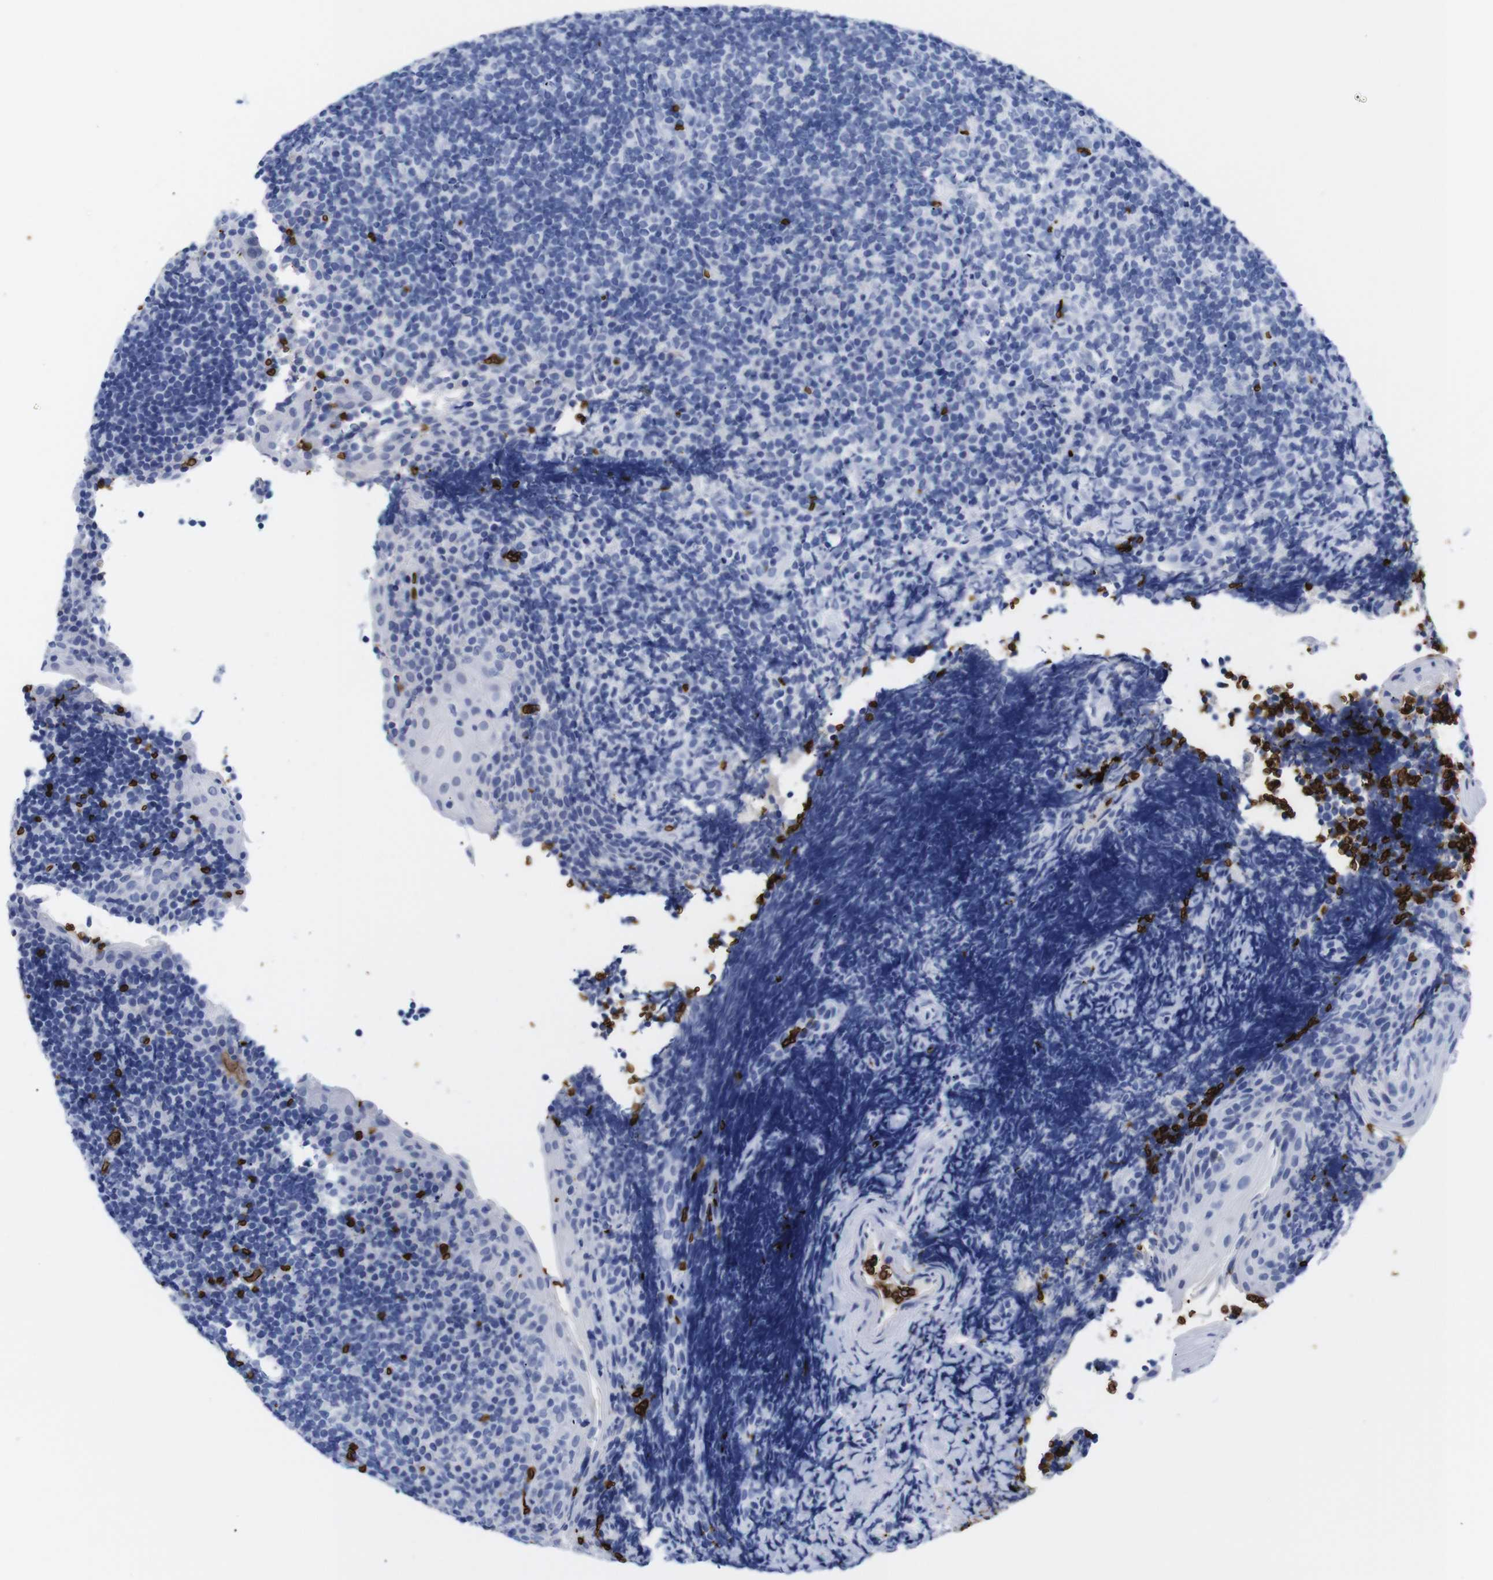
{"staining": {"intensity": "negative", "quantity": "none", "location": "none"}, "tissue": "tonsil", "cell_type": "Germinal center cells", "image_type": "normal", "snomed": [{"axis": "morphology", "description": "Normal tissue, NOS"}, {"axis": "topography", "description": "Tonsil"}], "caption": "Immunohistochemistry image of benign human tonsil stained for a protein (brown), which exhibits no positivity in germinal center cells.", "gene": "S1PR2", "patient": {"sex": "male", "age": 37}}